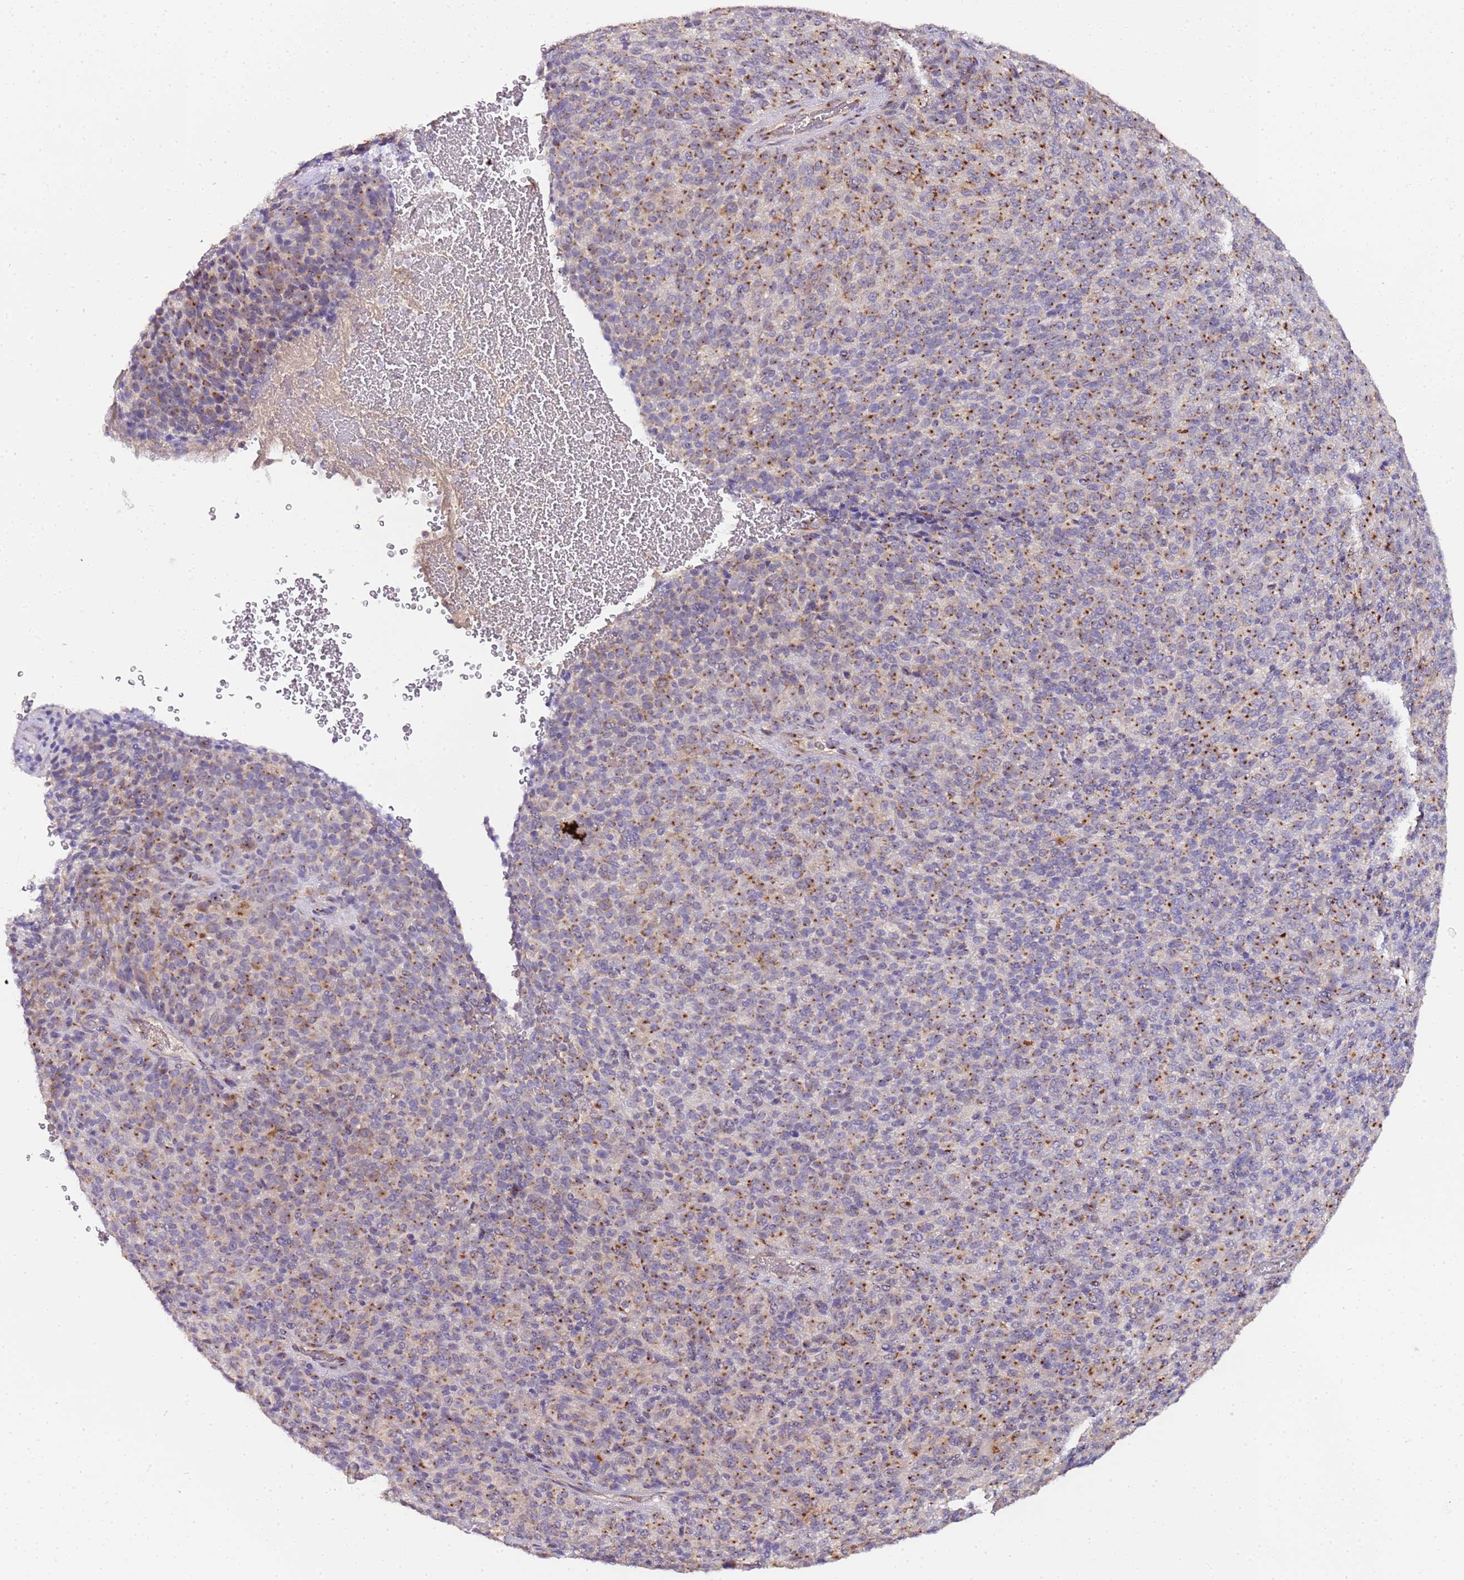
{"staining": {"intensity": "moderate", "quantity": "25%-75%", "location": "cytoplasmic/membranous"}, "tissue": "melanoma", "cell_type": "Tumor cells", "image_type": "cancer", "snomed": [{"axis": "morphology", "description": "Malignant melanoma, Metastatic site"}, {"axis": "topography", "description": "Brain"}], "caption": "Immunohistochemical staining of human malignant melanoma (metastatic site) reveals medium levels of moderate cytoplasmic/membranous positivity in approximately 25%-75% of tumor cells.", "gene": "MRPL49", "patient": {"sex": "female", "age": 56}}